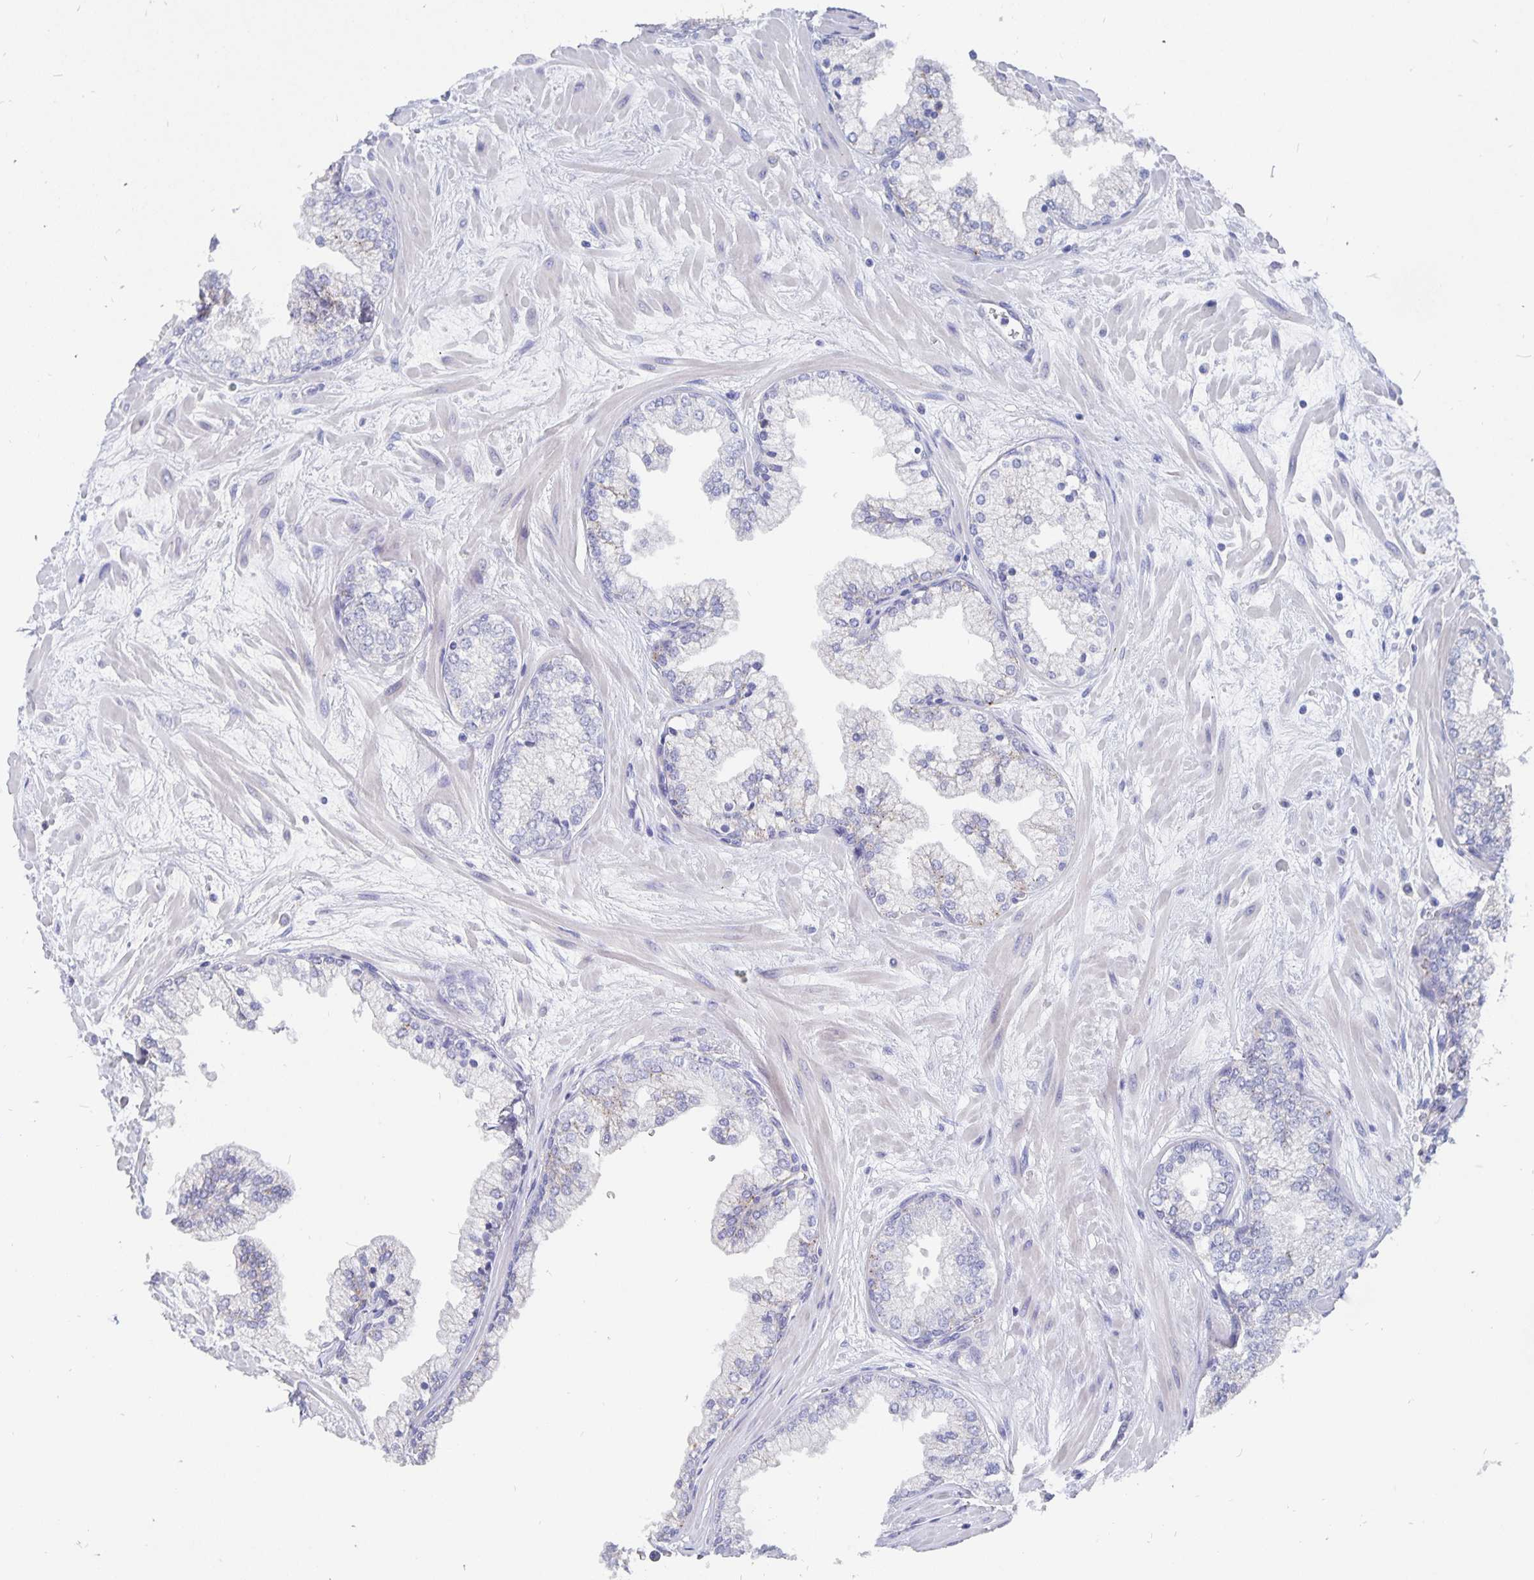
{"staining": {"intensity": "negative", "quantity": "none", "location": "none"}, "tissue": "prostate", "cell_type": "Glandular cells", "image_type": "normal", "snomed": [{"axis": "morphology", "description": "Normal tissue, NOS"}, {"axis": "topography", "description": "Prostate"}, {"axis": "topography", "description": "Peripheral nerve tissue"}], "caption": "The photomicrograph shows no staining of glandular cells in unremarkable prostate.", "gene": "SMOC1", "patient": {"sex": "male", "age": 61}}